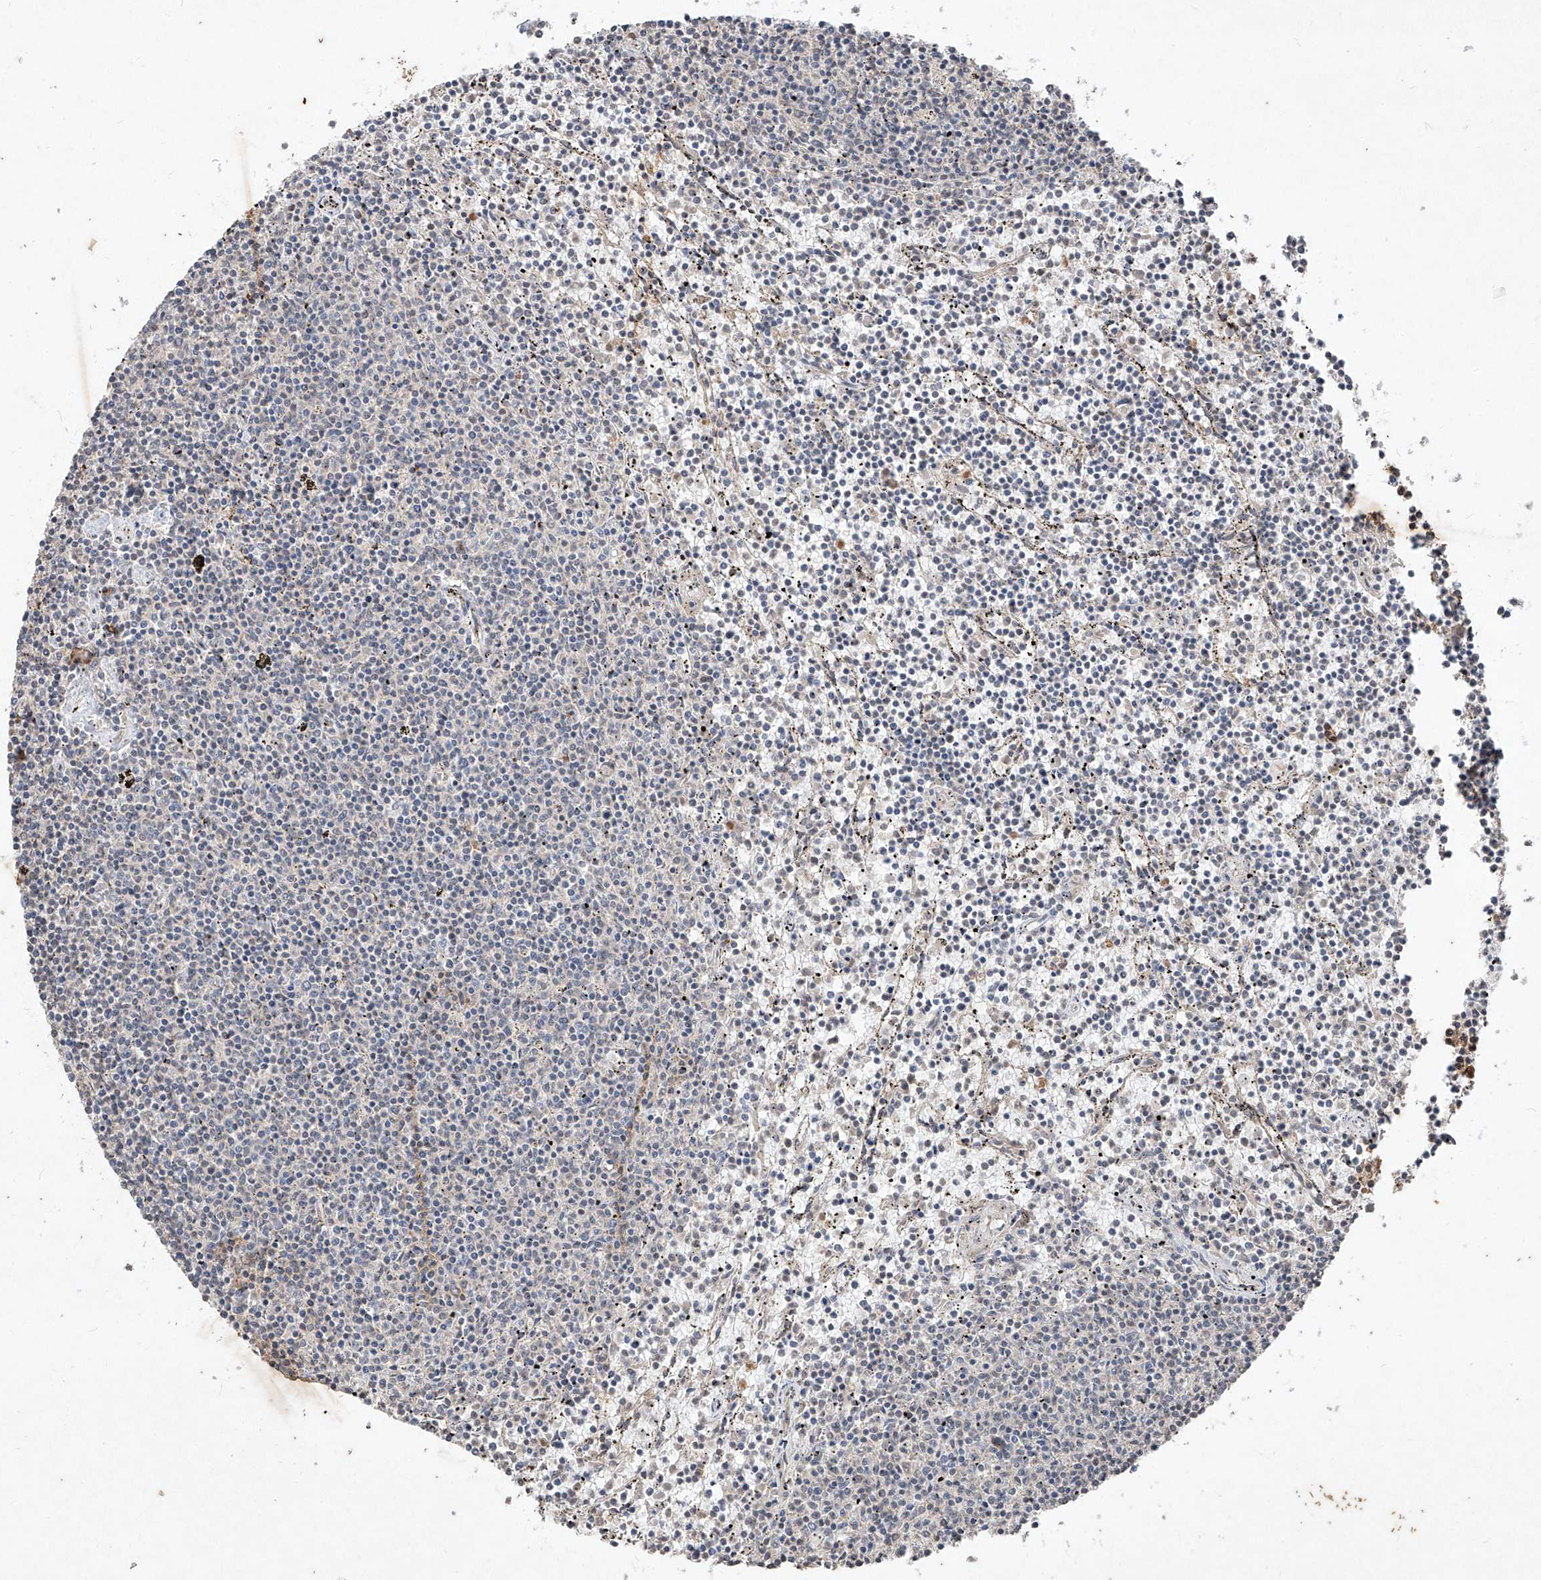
{"staining": {"intensity": "negative", "quantity": "none", "location": "none"}, "tissue": "lymphoma", "cell_type": "Tumor cells", "image_type": "cancer", "snomed": [{"axis": "morphology", "description": "Malignant lymphoma, non-Hodgkin's type, Low grade"}, {"axis": "topography", "description": "Spleen"}], "caption": "High power microscopy histopathology image of an immunohistochemistry histopathology image of low-grade malignant lymphoma, non-Hodgkin's type, revealing no significant staining in tumor cells. (DAB immunohistochemistry (IHC), high magnification).", "gene": "ABCD3", "patient": {"sex": "female", "age": 50}}